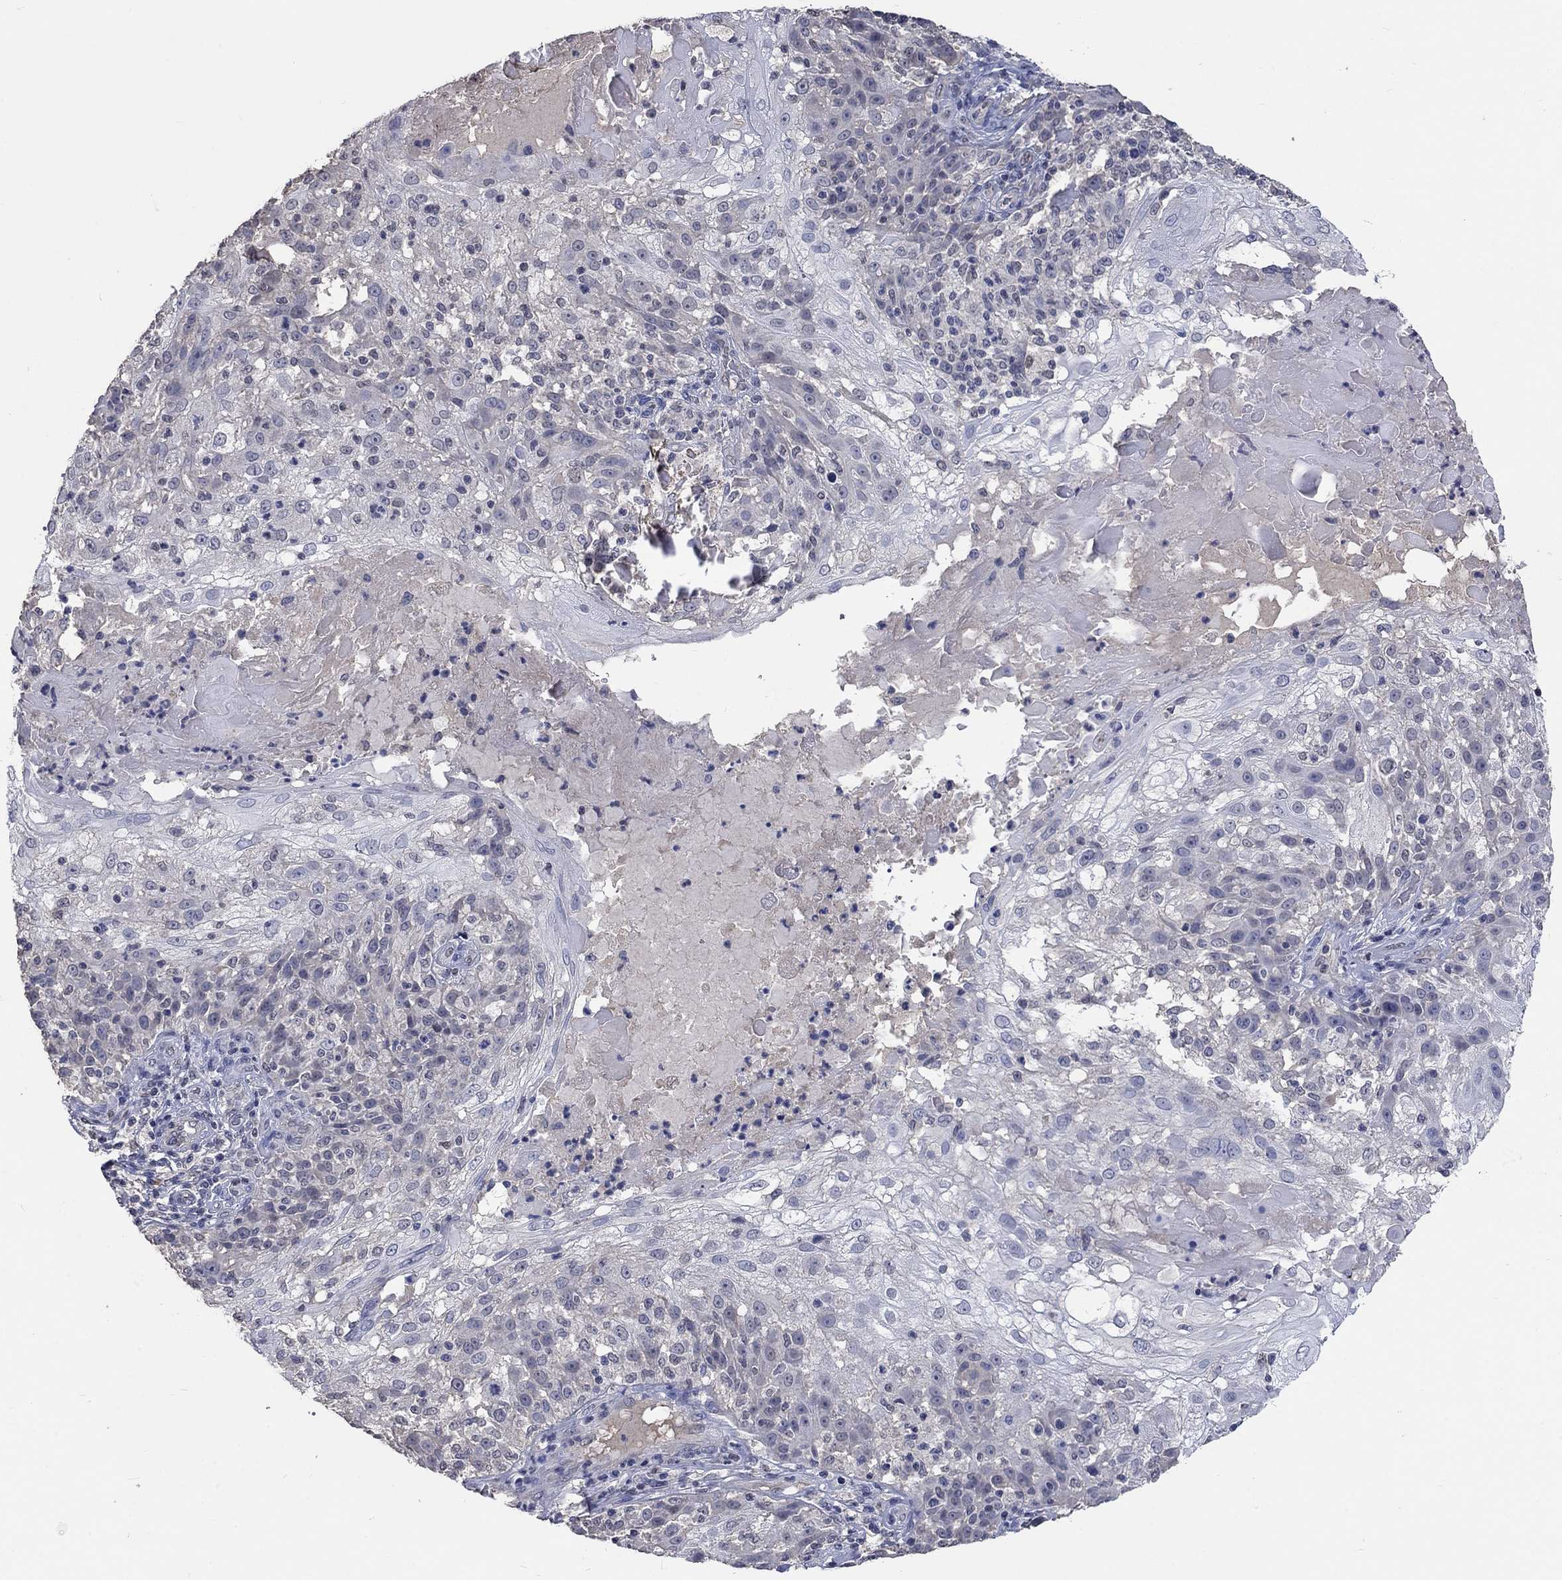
{"staining": {"intensity": "negative", "quantity": "none", "location": "none"}, "tissue": "skin cancer", "cell_type": "Tumor cells", "image_type": "cancer", "snomed": [{"axis": "morphology", "description": "Normal tissue, NOS"}, {"axis": "morphology", "description": "Squamous cell carcinoma, NOS"}, {"axis": "topography", "description": "Skin"}], "caption": "Immunohistochemical staining of human skin cancer (squamous cell carcinoma) reveals no significant expression in tumor cells.", "gene": "ZBTB18", "patient": {"sex": "female", "age": 83}}